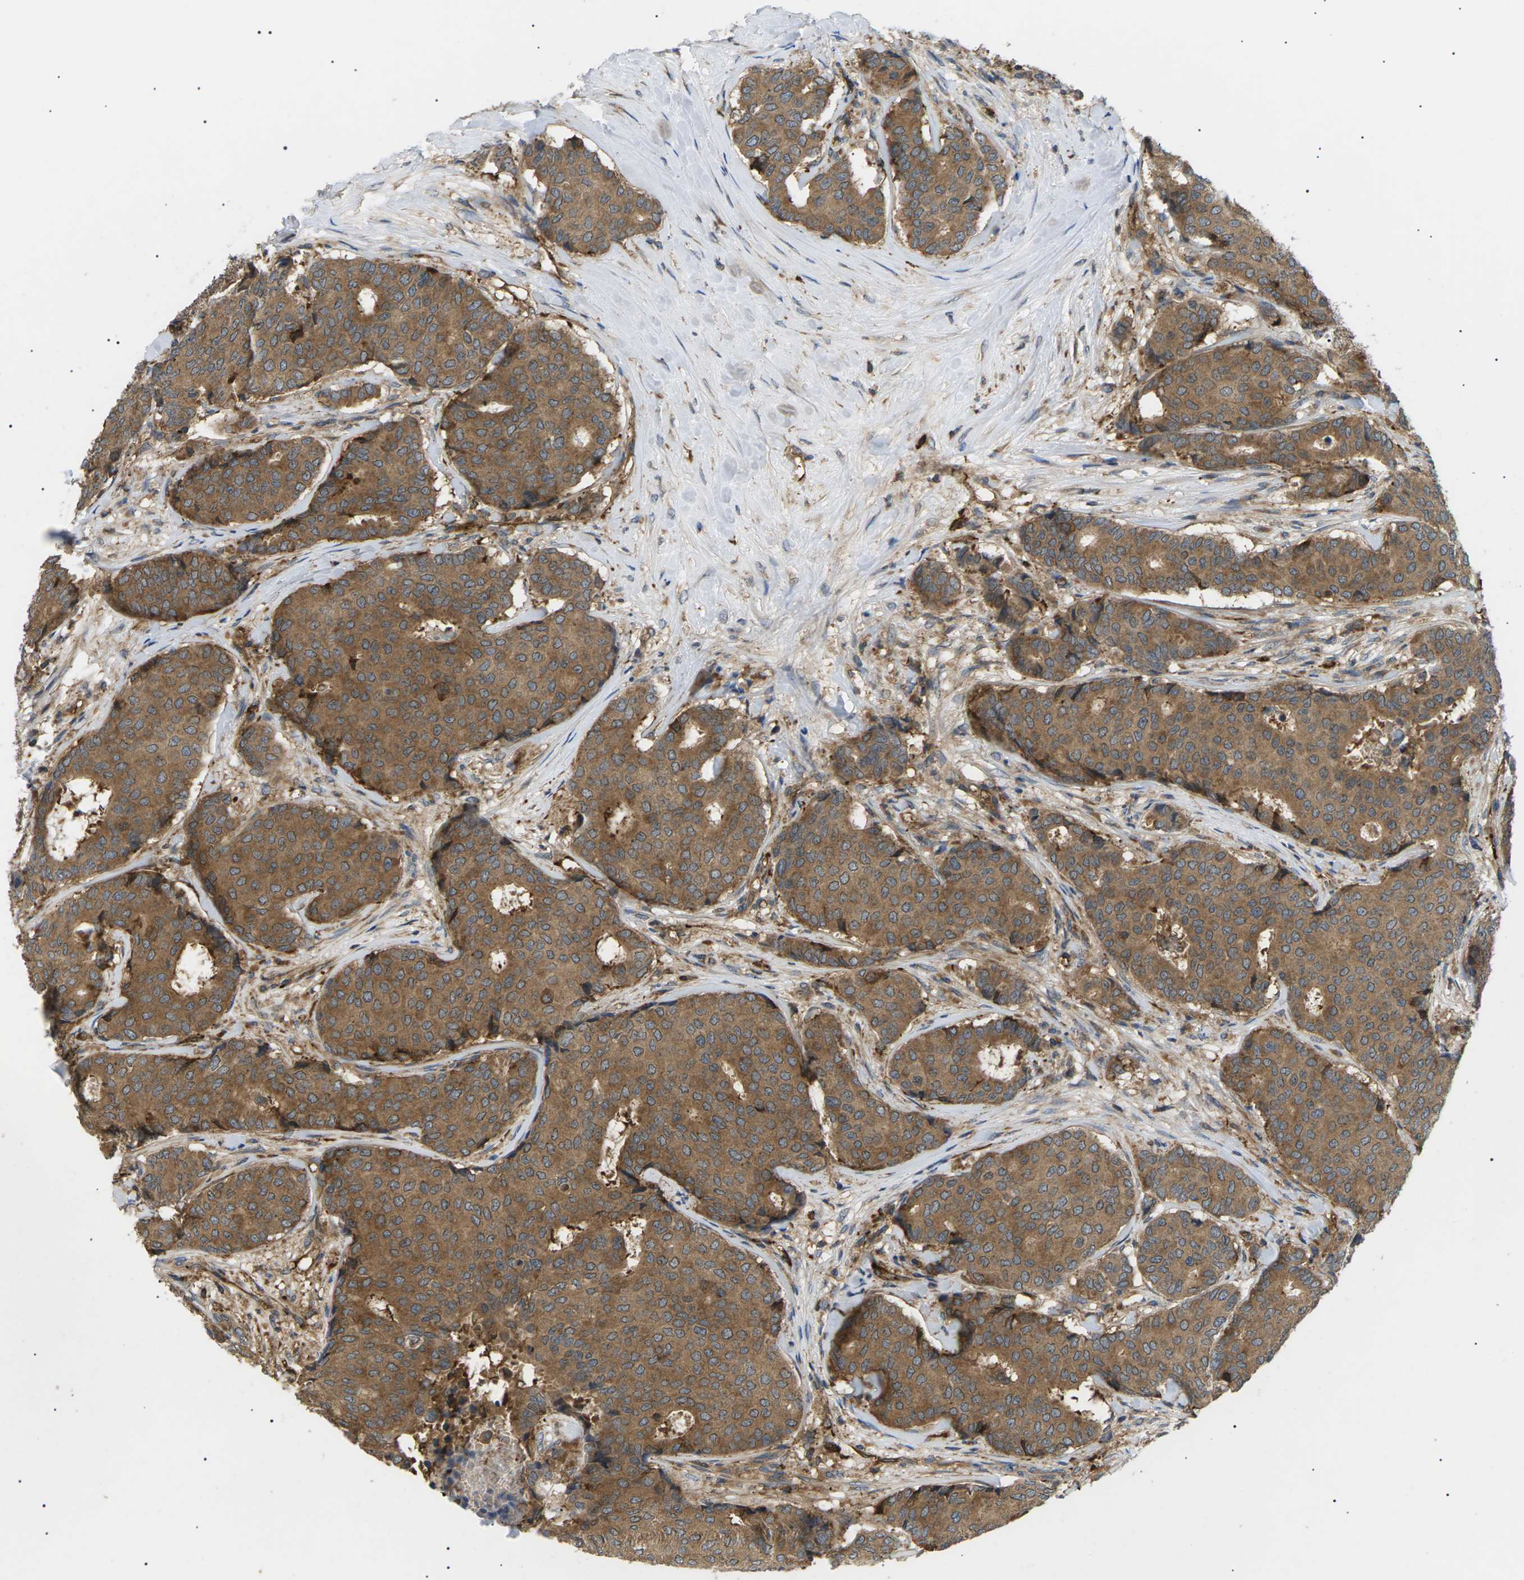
{"staining": {"intensity": "moderate", "quantity": ">75%", "location": "cytoplasmic/membranous"}, "tissue": "breast cancer", "cell_type": "Tumor cells", "image_type": "cancer", "snomed": [{"axis": "morphology", "description": "Duct carcinoma"}, {"axis": "topography", "description": "Breast"}], "caption": "Protein expression analysis of human breast cancer (intraductal carcinoma) reveals moderate cytoplasmic/membranous expression in about >75% of tumor cells.", "gene": "TMTC4", "patient": {"sex": "female", "age": 75}}